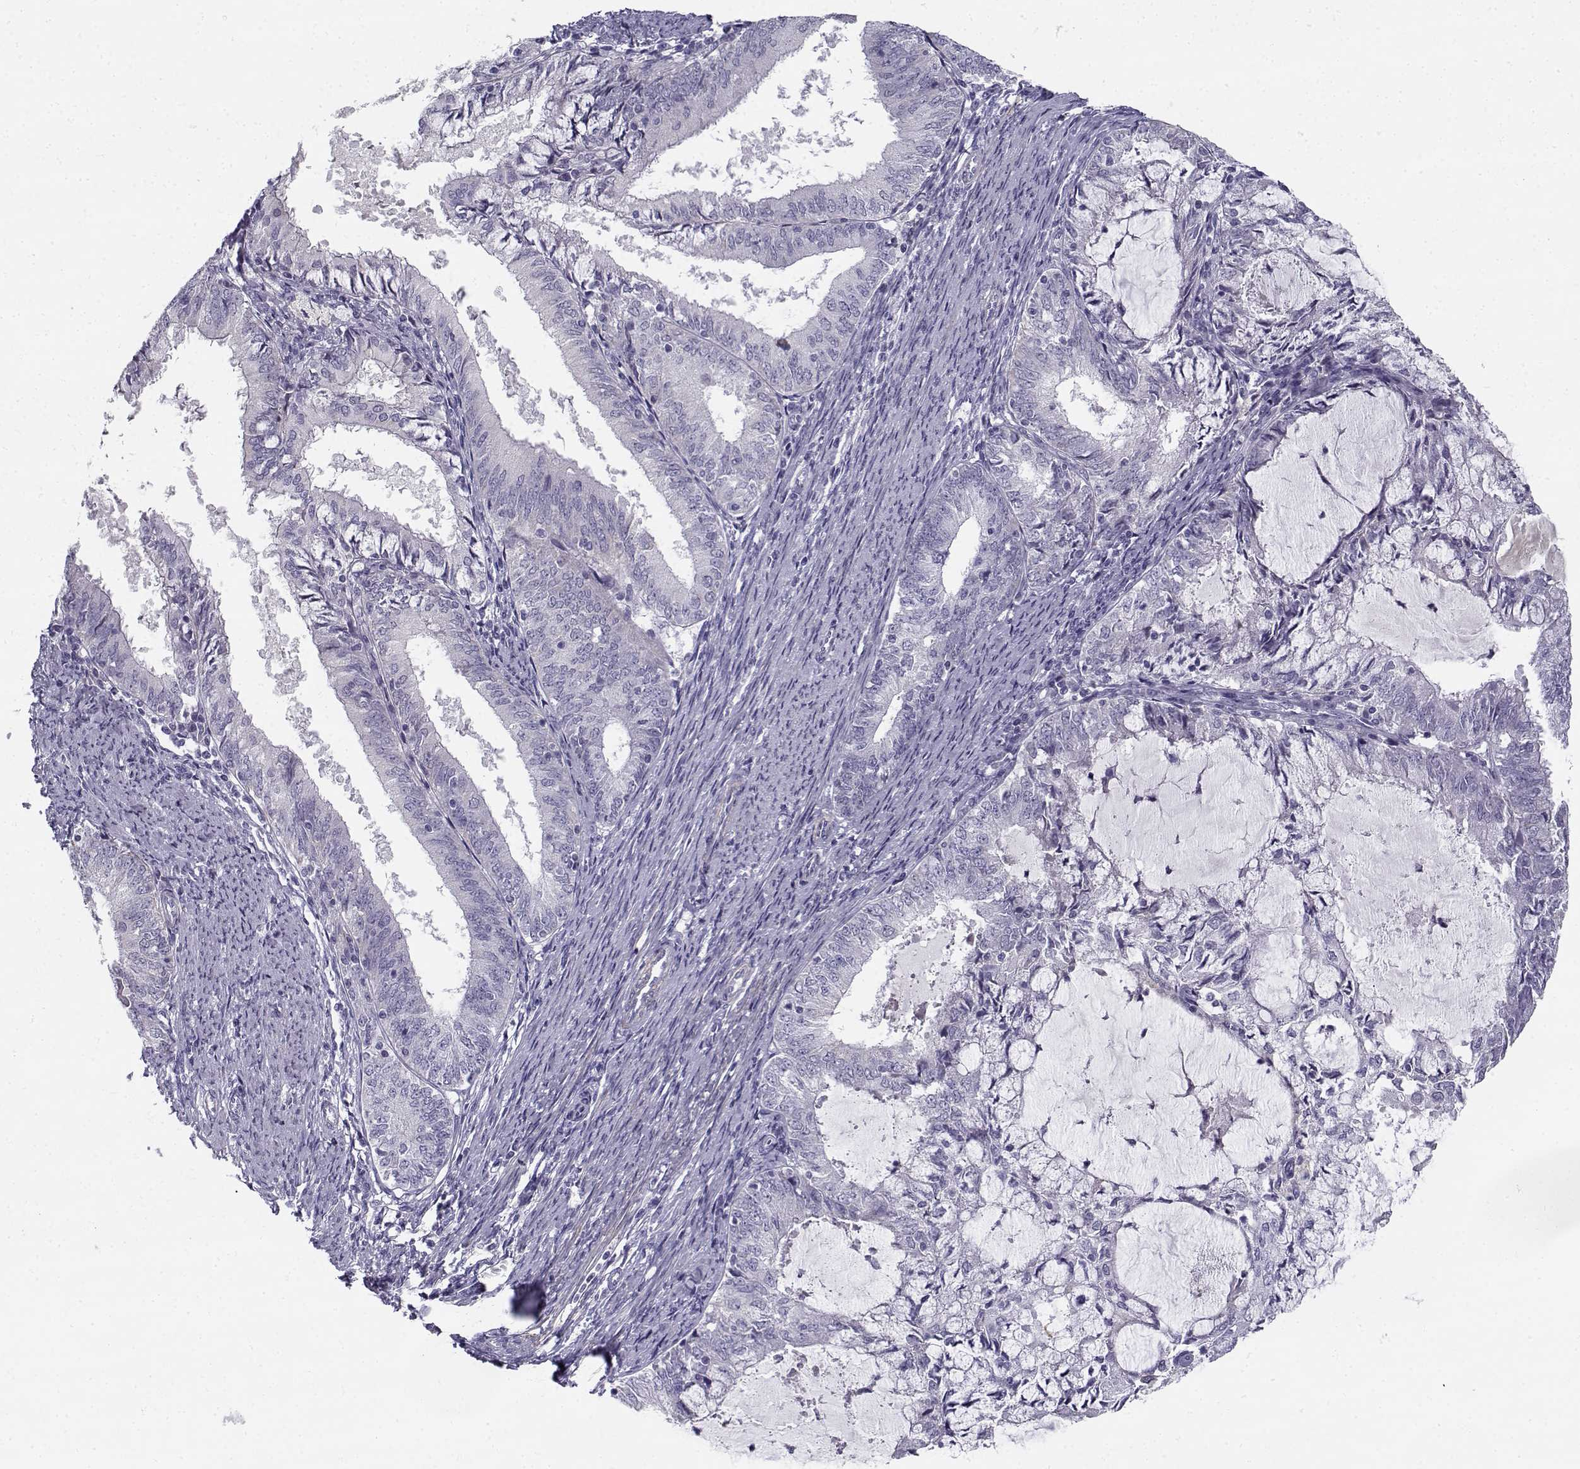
{"staining": {"intensity": "negative", "quantity": "none", "location": "none"}, "tissue": "endometrial cancer", "cell_type": "Tumor cells", "image_type": "cancer", "snomed": [{"axis": "morphology", "description": "Adenocarcinoma, NOS"}, {"axis": "topography", "description": "Endometrium"}], "caption": "A micrograph of endometrial cancer (adenocarcinoma) stained for a protein demonstrates no brown staining in tumor cells.", "gene": "CREB3L3", "patient": {"sex": "female", "age": 57}}